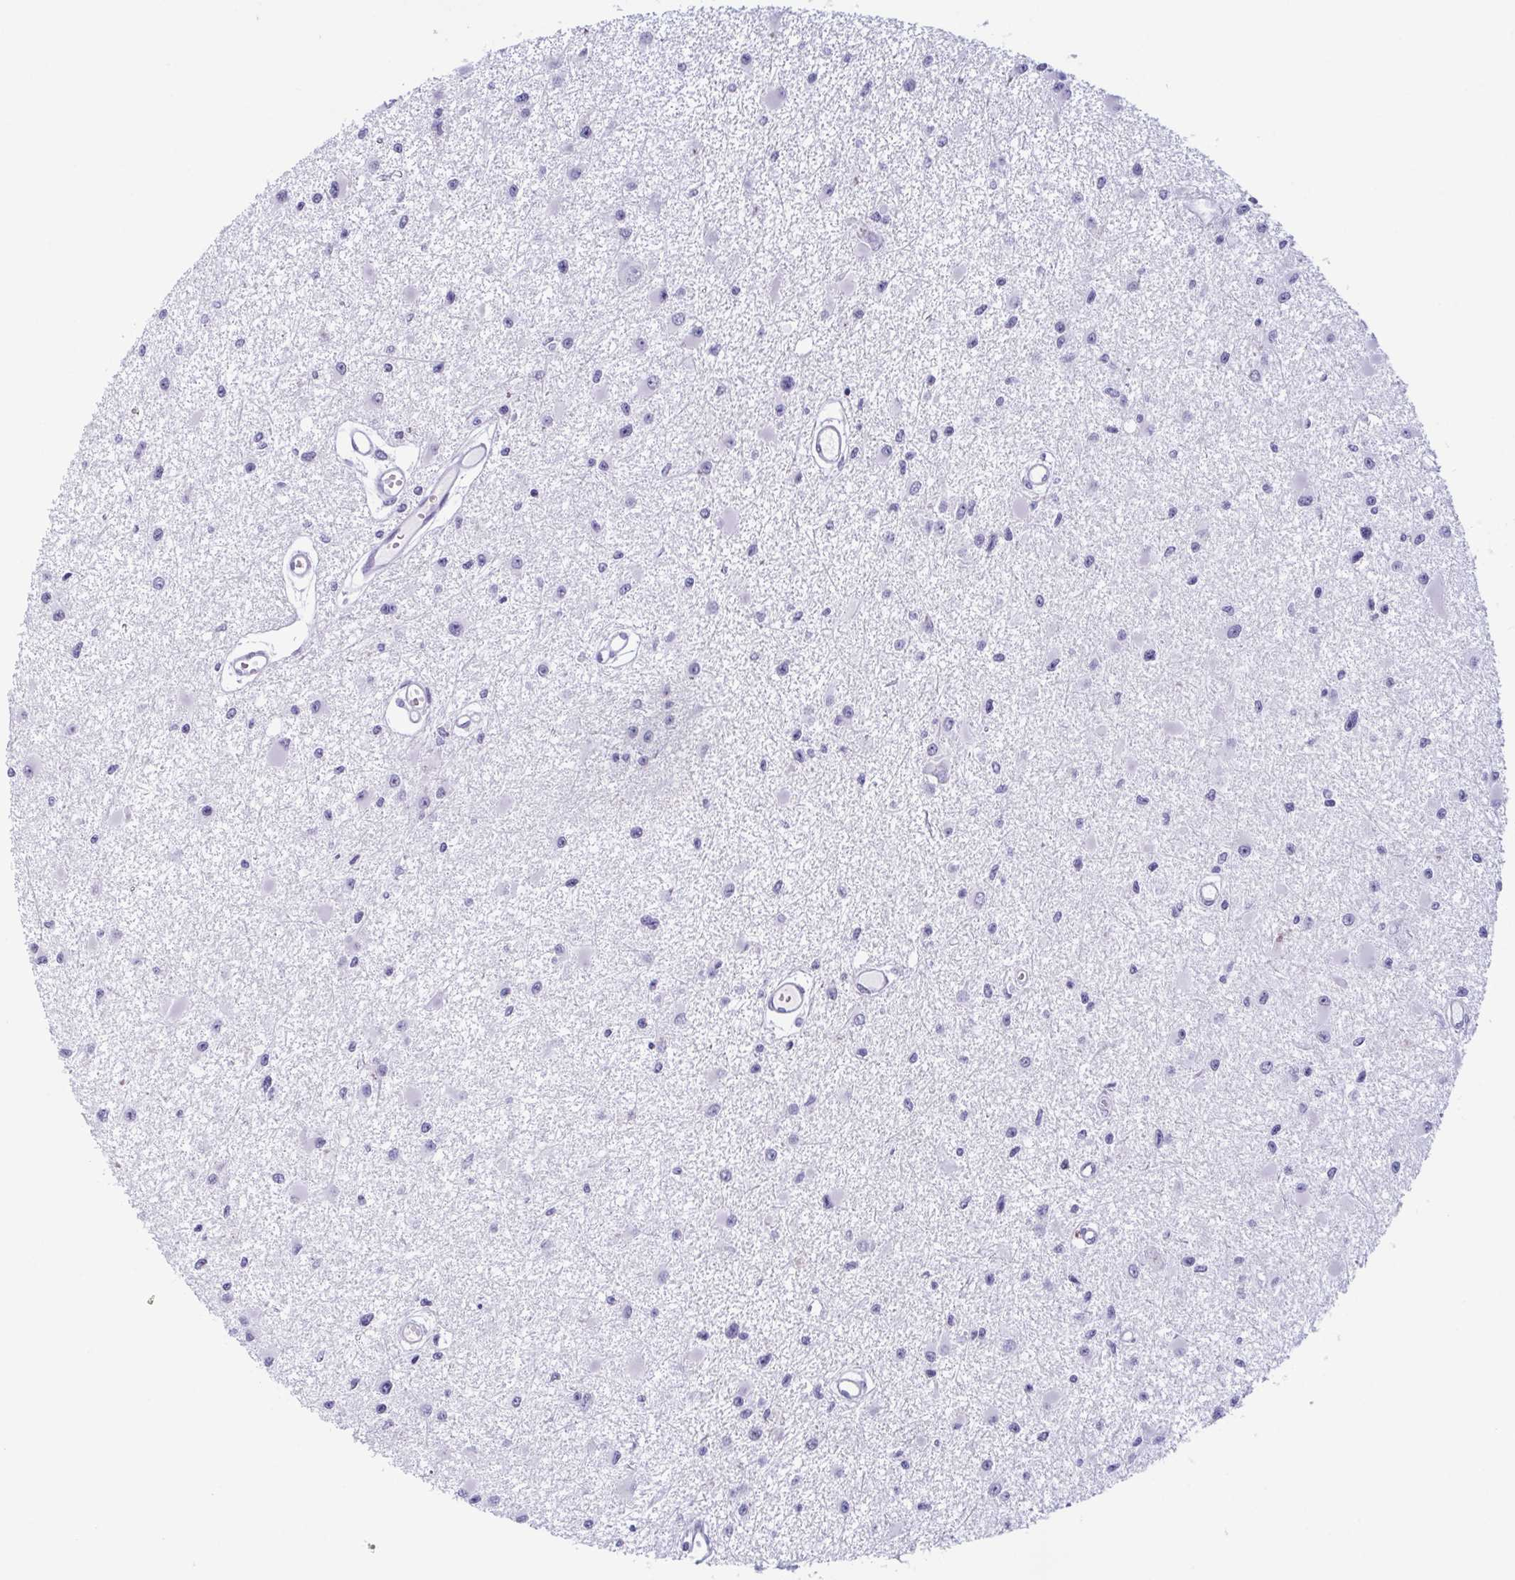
{"staining": {"intensity": "negative", "quantity": "none", "location": "none"}, "tissue": "glioma", "cell_type": "Tumor cells", "image_type": "cancer", "snomed": [{"axis": "morphology", "description": "Glioma, malignant, High grade"}, {"axis": "topography", "description": "Brain"}], "caption": "A micrograph of malignant glioma (high-grade) stained for a protein shows no brown staining in tumor cells.", "gene": "ENKUR", "patient": {"sex": "male", "age": 54}}